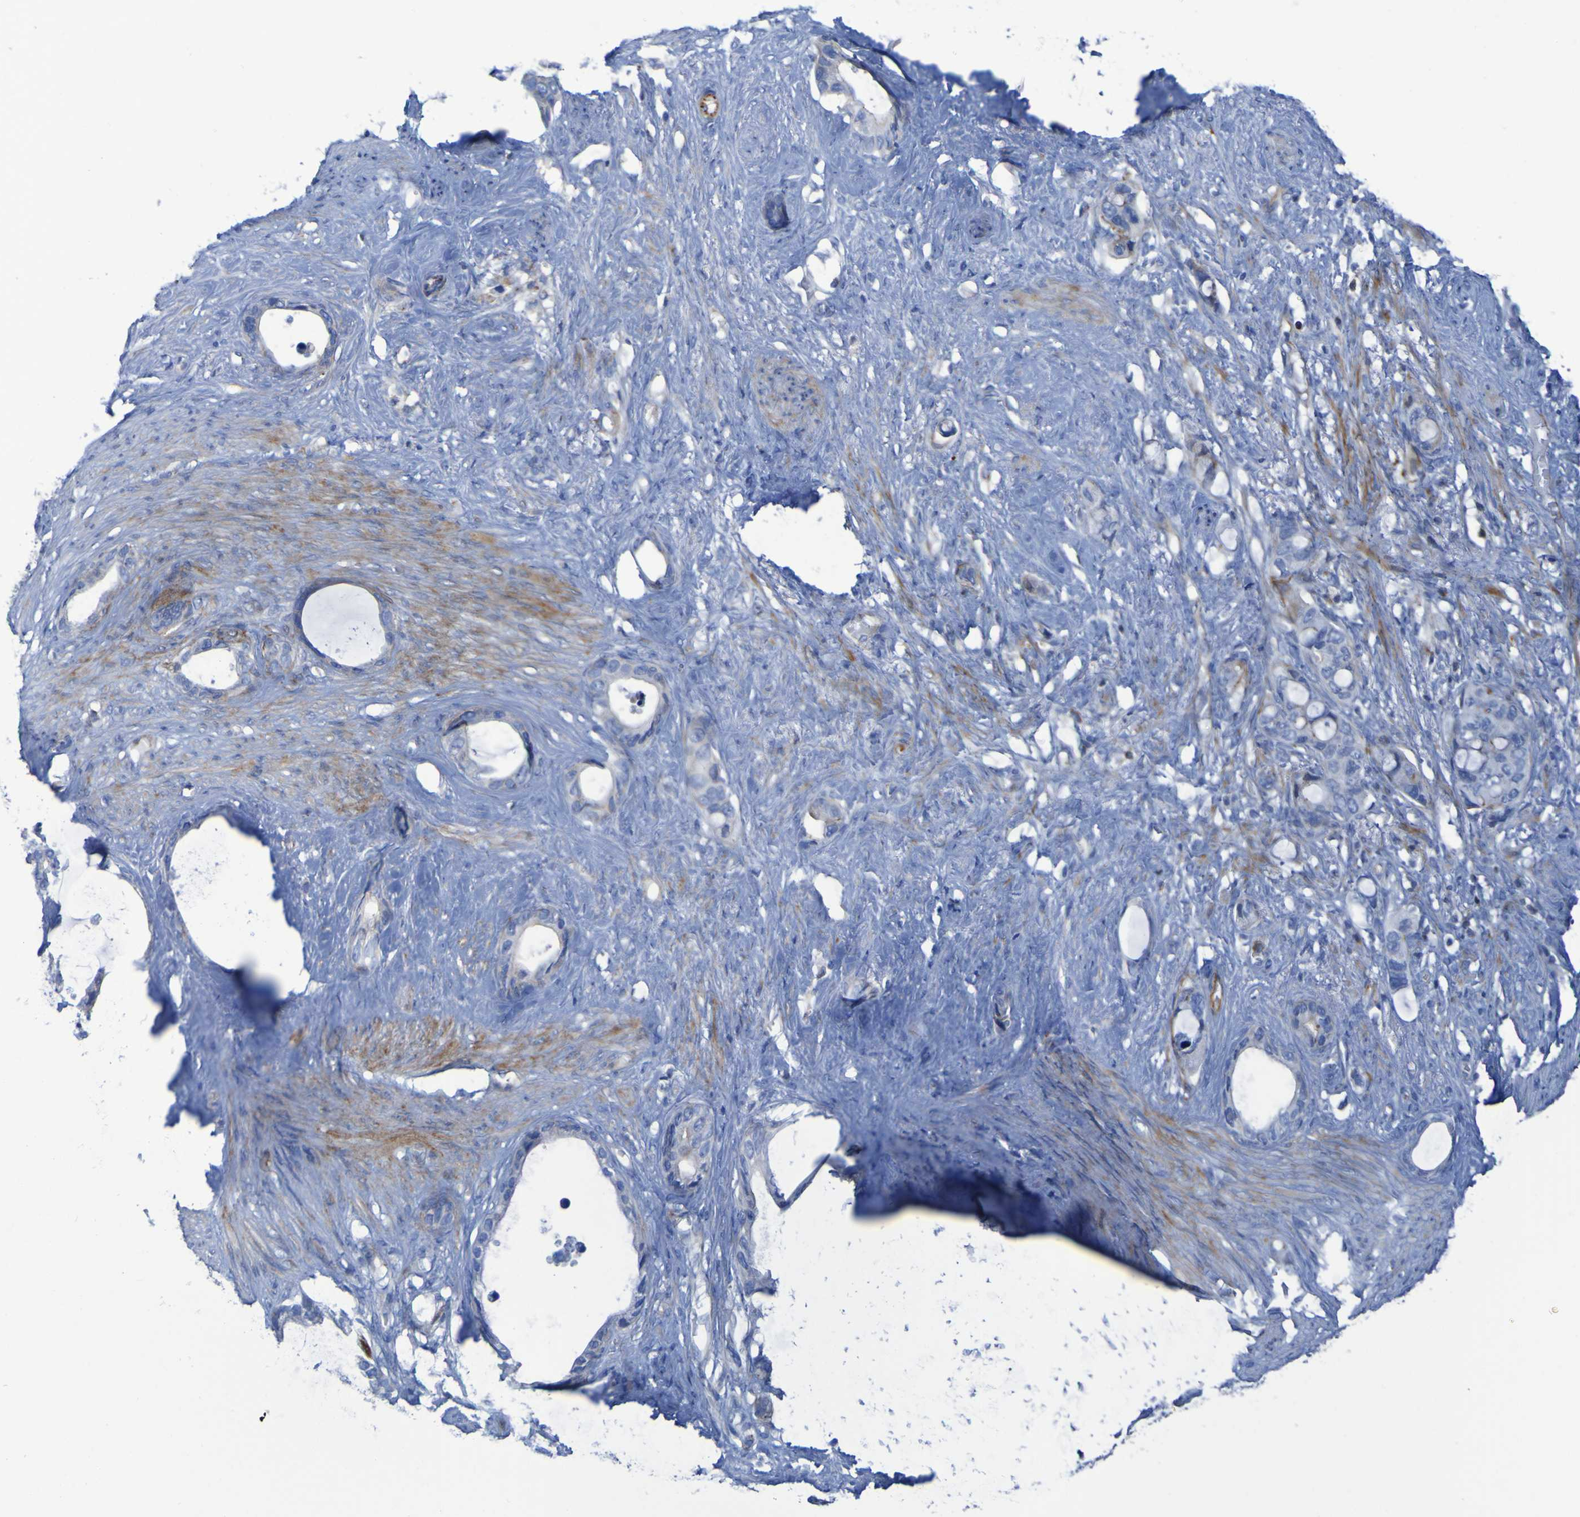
{"staining": {"intensity": "strong", "quantity": "<25%", "location": "cytoplasmic/membranous"}, "tissue": "stomach cancer", "cell_type": "Tumor cells", "image_type": "cancer", "snomed": [{"axis": "morphology", "description": "Adenocarcinoma, NOS"}, {"axis": "topography", "description": "Stomach"}], "caption": "The photomicrograph shows immunohistochemical staining of stomach cancer (adenocarcinoma). There is strong cytoplasmic/membranous positivity is identified in about <25% of tumor cells.", "gene": "RNF182", "patient": {"sex": "female", "age": 75}}